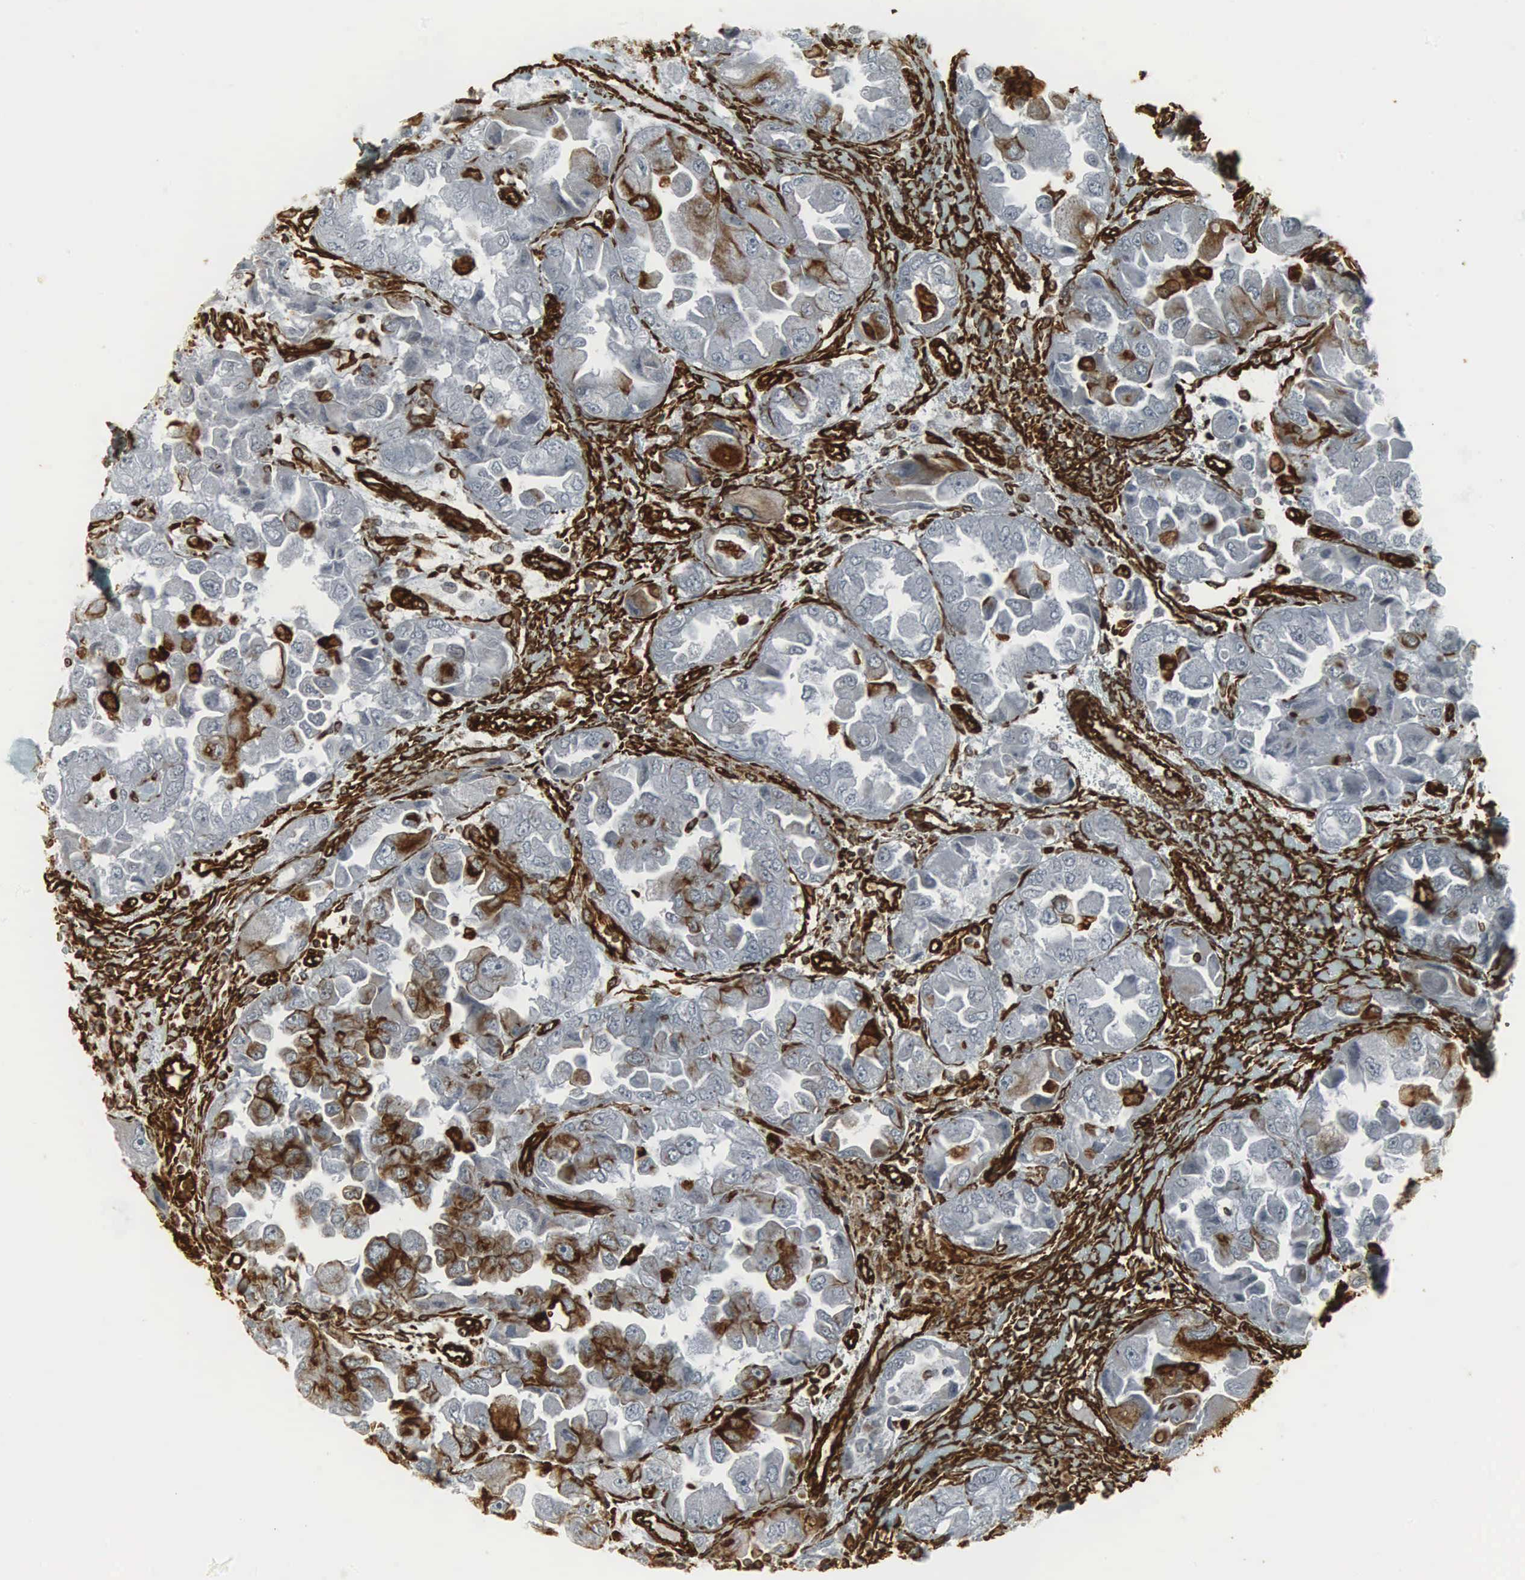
{"staining": {"intensity": "moderate", "quantity": "<25%", "location": "cytoplasmic/membranous"}, "tissue": "ovarian cancer", "cell_type": "Tumor cells", "image_type": "cancer", "snomed": [{"axis": "morphology", "description": "Cystadenocarcinoma, serous, NOS"}, {"axis": "topography", "description": "Ovary"}], "caption": "High-magnification brightfield microscopy of ovarian cancer stained with DAB (brown) and counterstained with hematoxylin (blue). tumor cells exhibit moderate cytoplasmic/membranous staining is identified in approximately<25% of cells.", "gene": "VIM", "patient": {"sex": "female", "age": 84}}